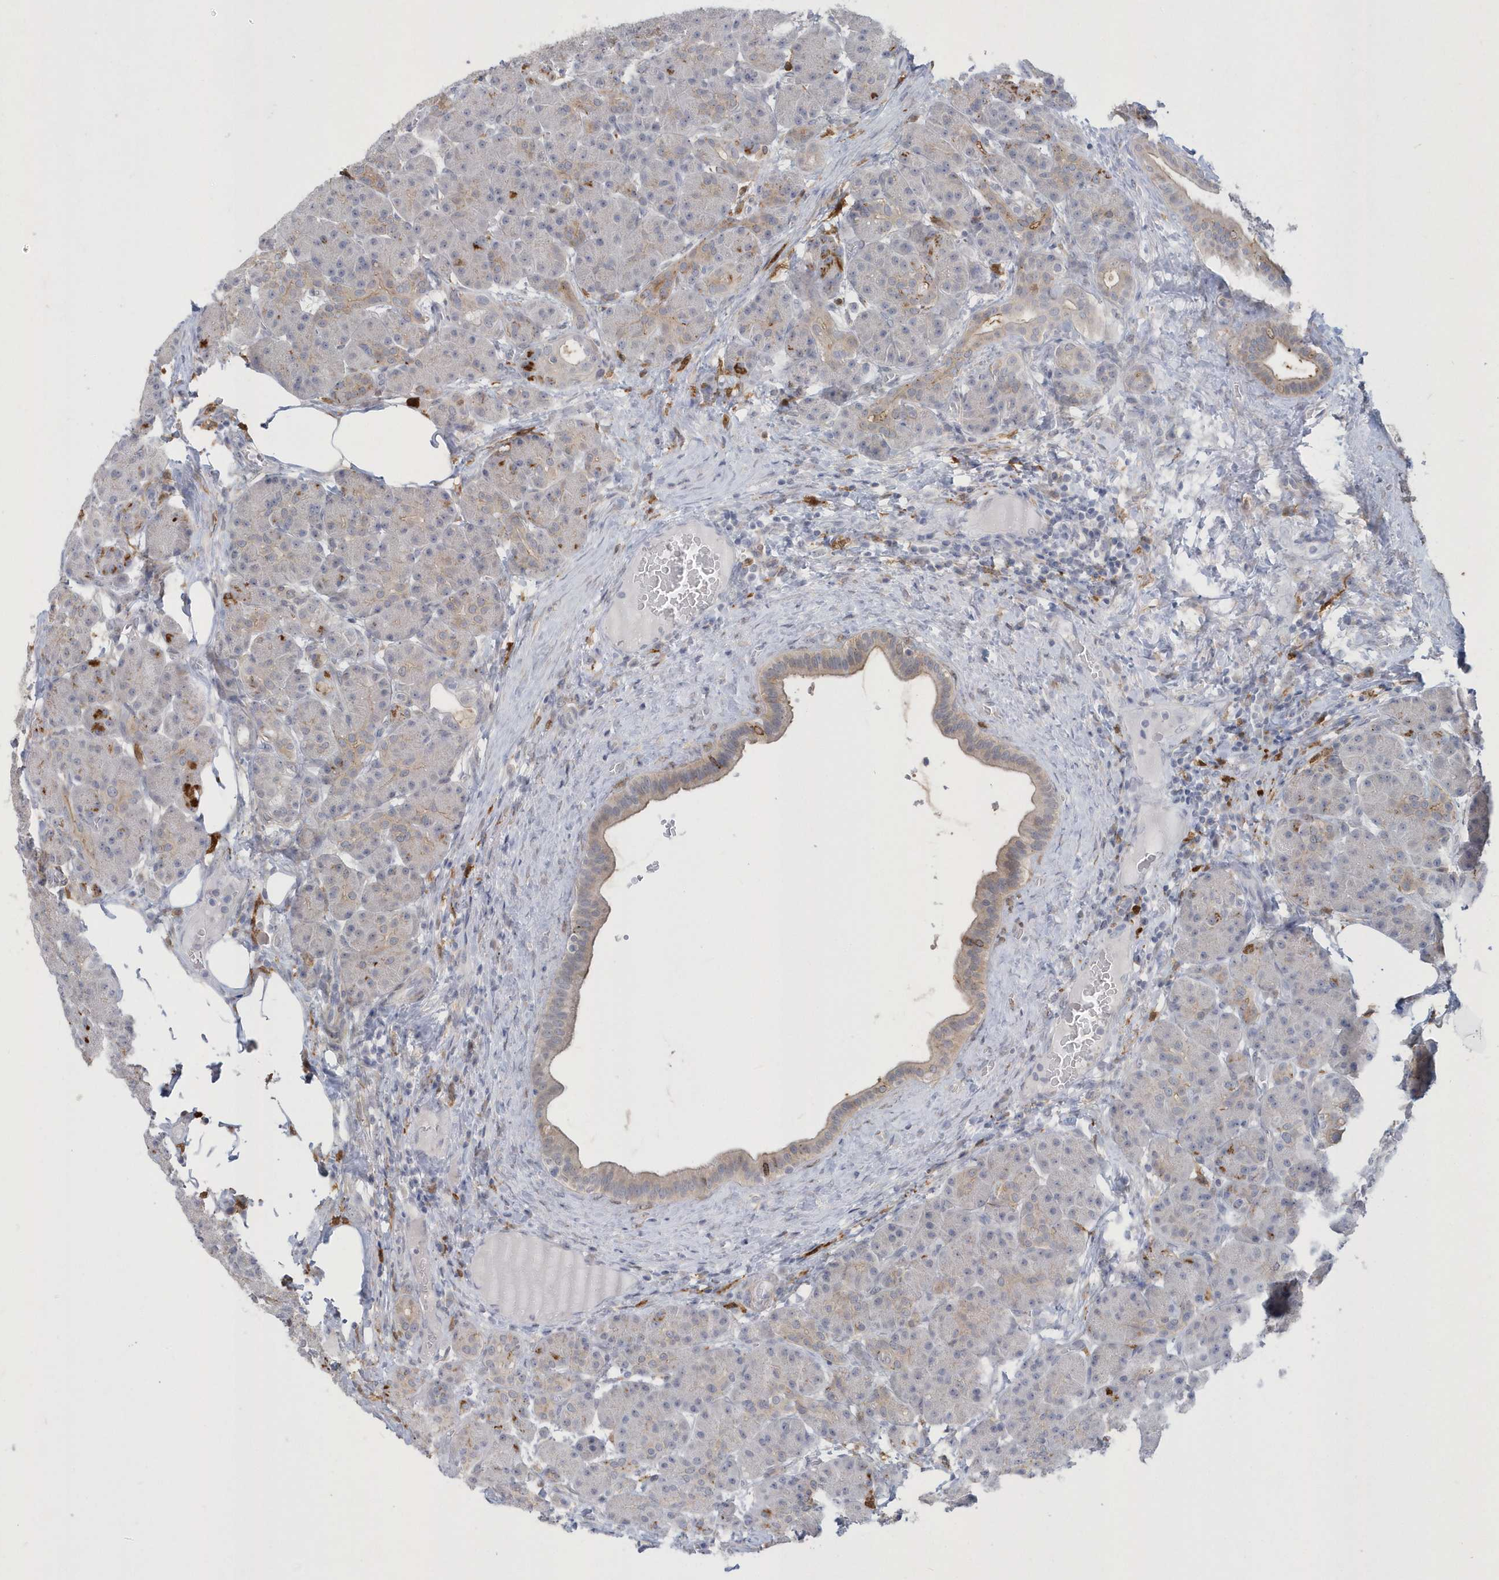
{"staining": {"intensity": "weak", "quantity": "<25%", "location": "cytoplasmic/membranous"}, "tissue": "pancreas", "cell_type": "Exocrine glandular cells", "image_type": "normal", "snomed": [{"axis": "morphology", "description": "Normal tissue, NOS"}, {"axis": "topography", "description": "Pancreas"}], "caption": "Photomicrograph shows no significant protein expression in exocrine glandular cells of unremarkable pancreas. (Immunohistochemistry, brightfield microscopy, high magnification).", "gene": "TSPEAR", "patient": {"sex": "male", "age": 63}}